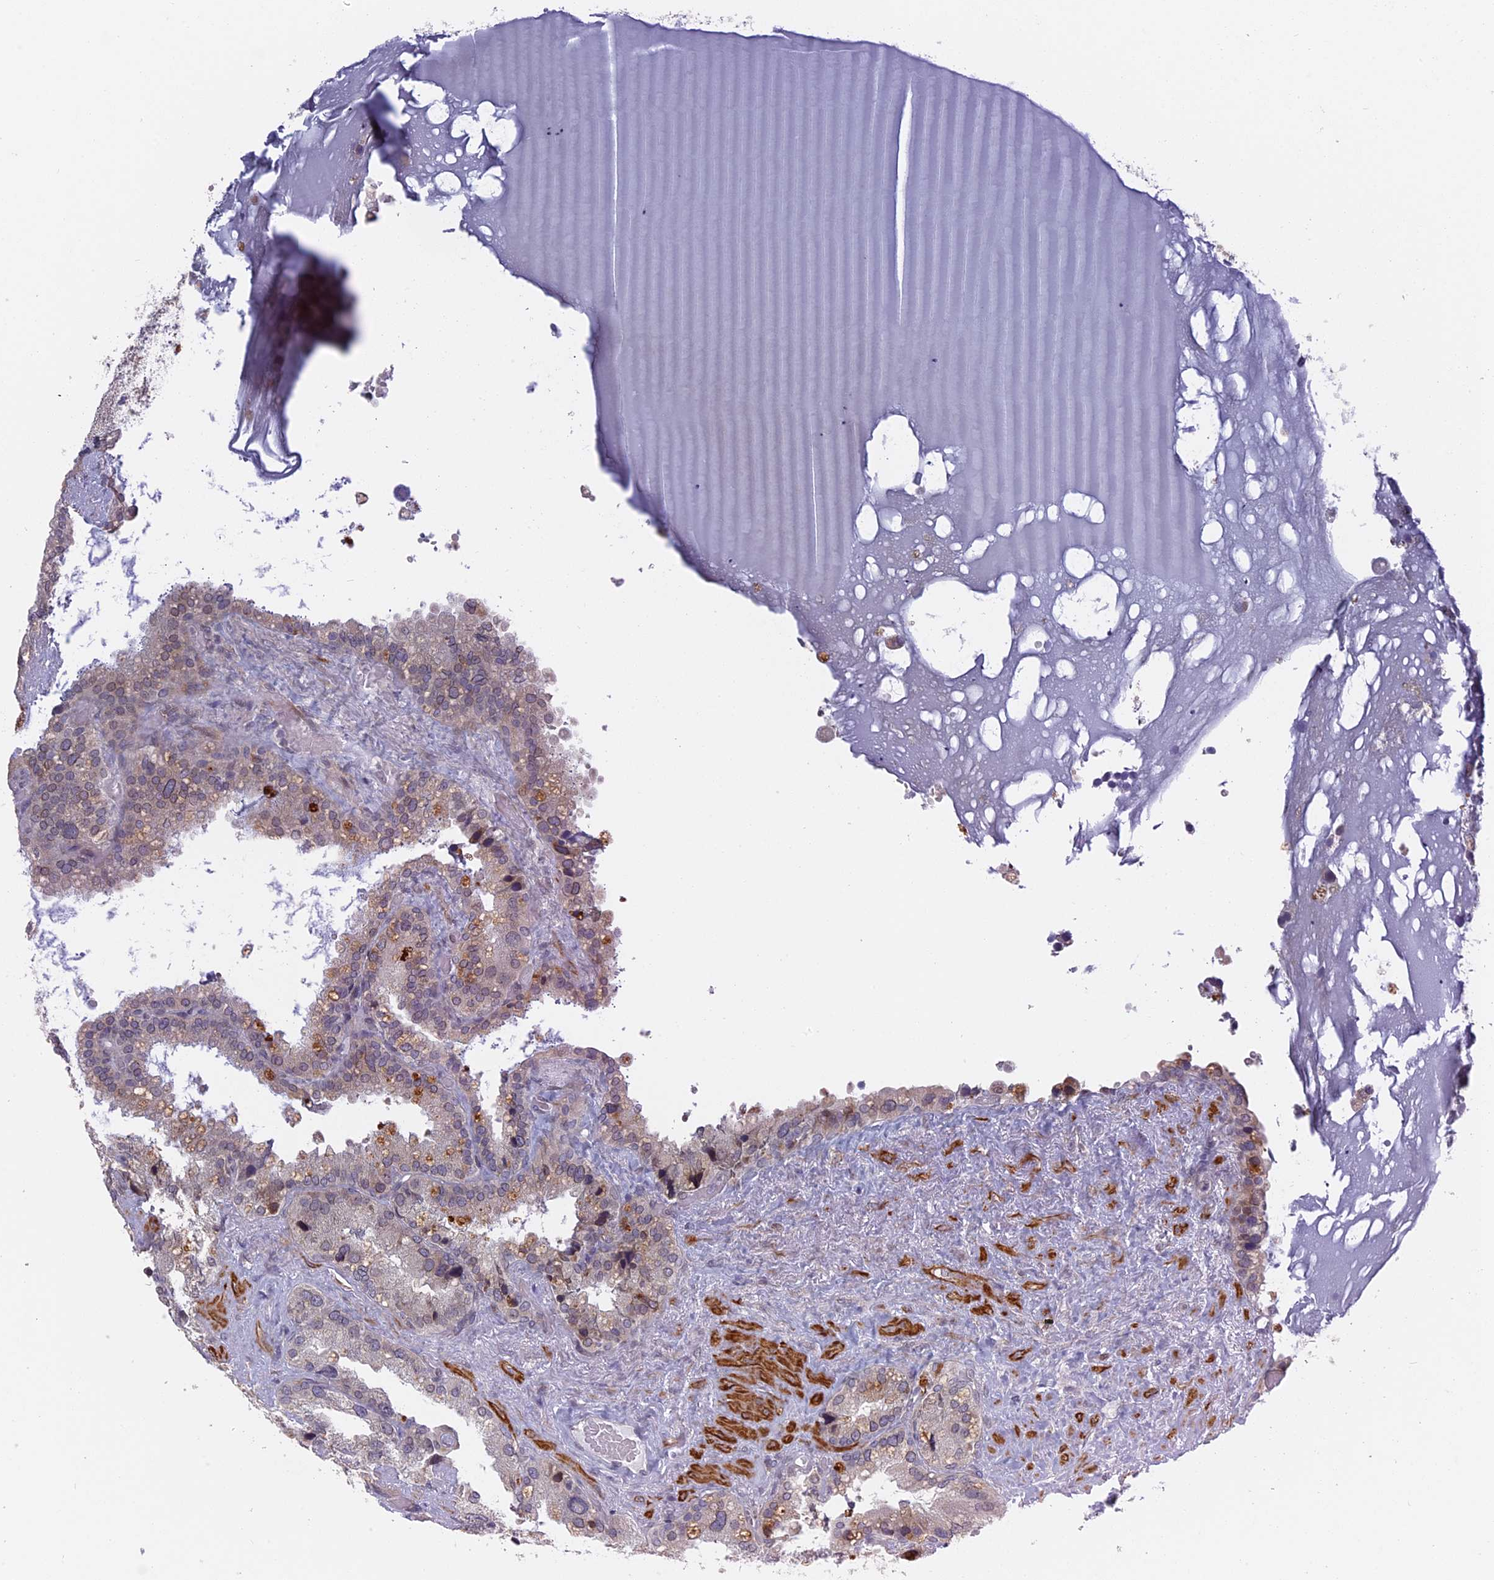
{"staining": {"intensity": "negative", "quantity": "none", "location": "none"}, "tissue": "seminal vesicle", "cell_type": "Glandular cells", "image_type": "normal", "snomed": [{"axis": "morphology", "description": "Normal tissue, NOS"}, {"axis": "topography", "description": "Prostate"}, {"axis": "topography", "description": "Seminal veicle"}], "caption": "Immunohistochemical staining of unremarkable human seminal vesicle demonstrates no significant expression in glandular cells.", "gene": "MTRF1", "patient": {"sex": "male", "age": 68}}